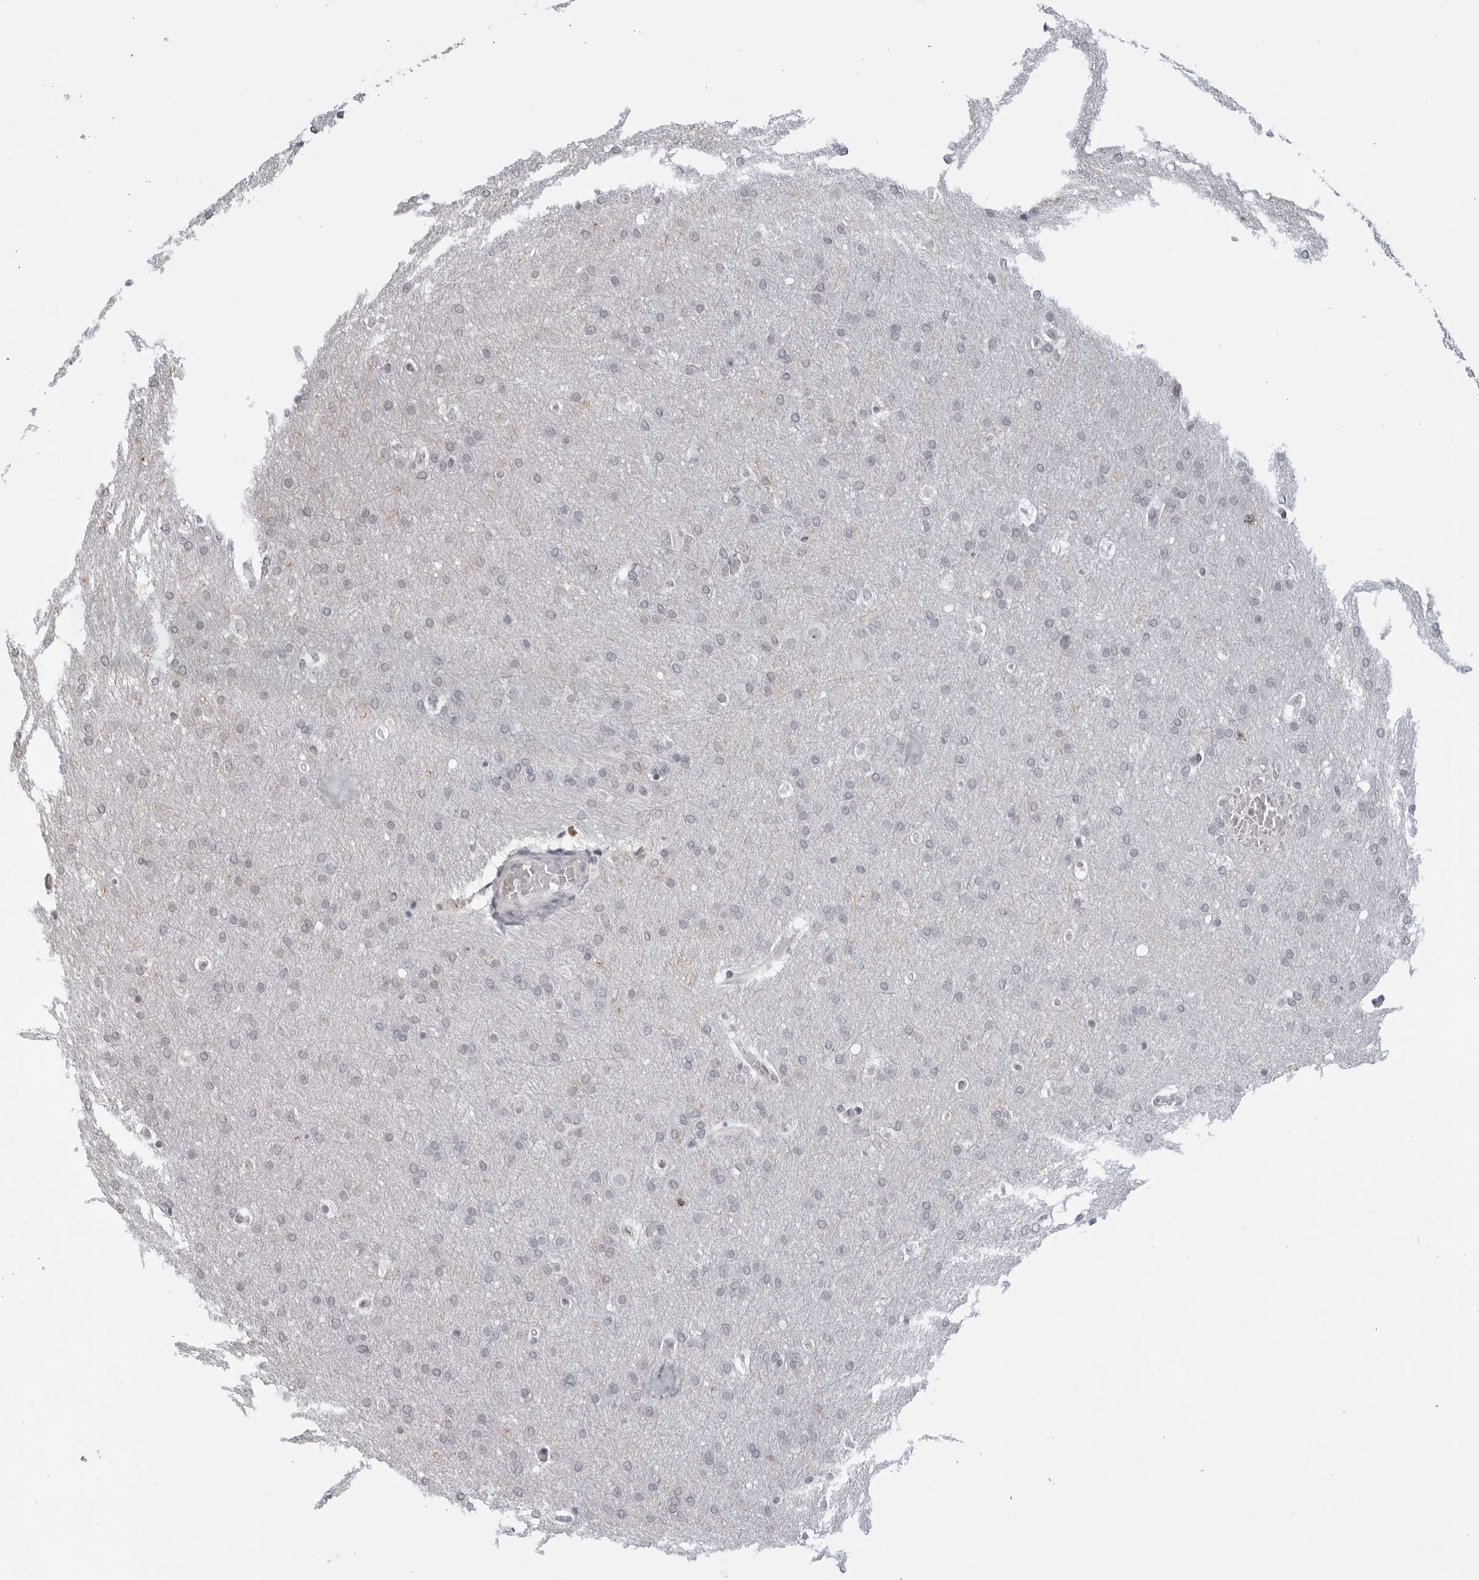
{"staining": {"intensity": "negative", "quantity": "none", "location": "none"}, "tissue": "glioma", "cell_type": "Tumor cells", "image_type": "cancer", "snomed": [{"axis": "morphology", "description": "Glioma, malignant, Low grade"}, {"axis": "topography", "description": "Brain"}], "caption": "Tumor cells show no significant expression in glioma.", "gene": "RAB11FIP3", "patient": {"sex": "female", "age": 37}}